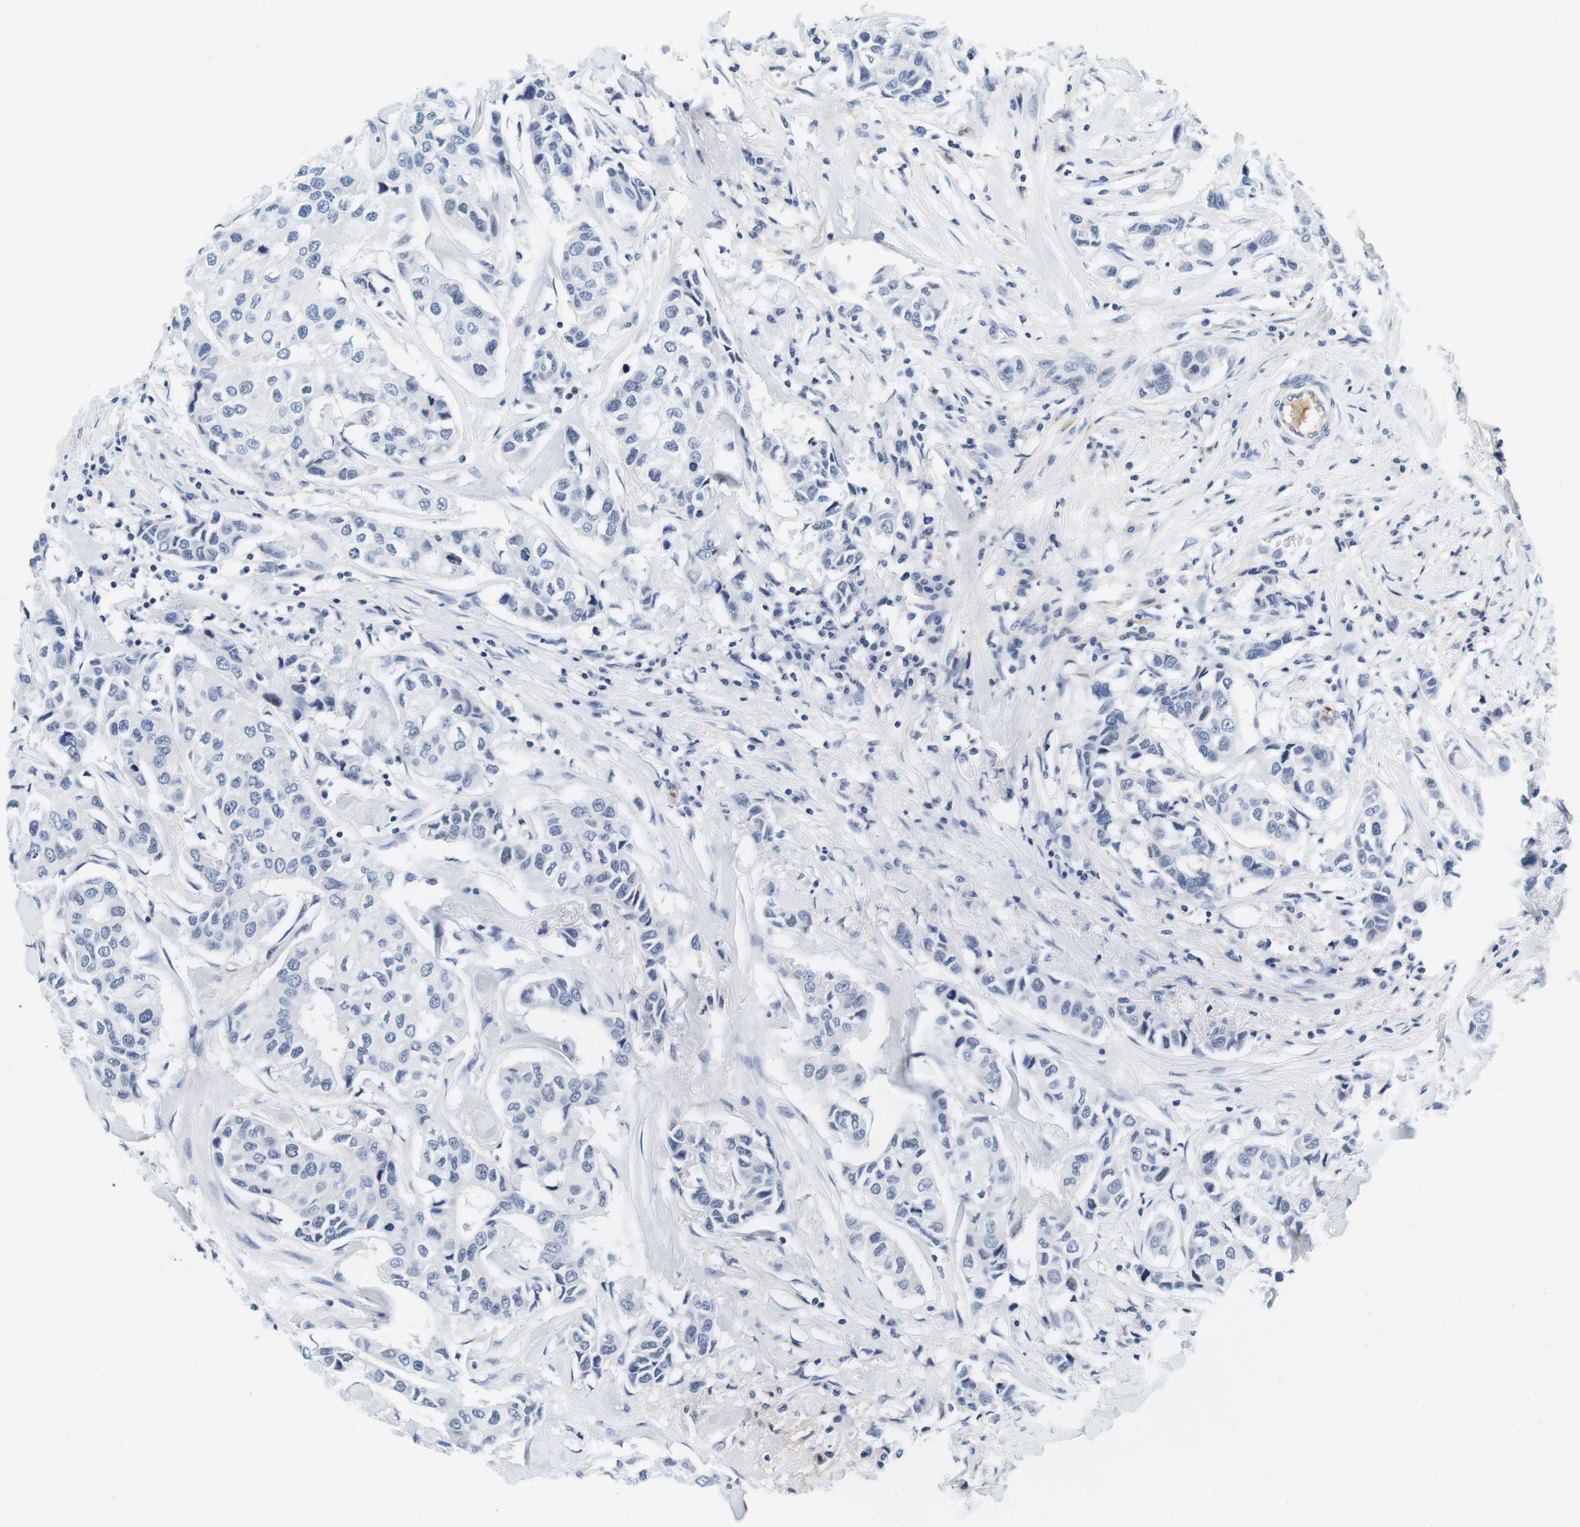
{"staining": {"intensity": "negative", "quantity": "none", "location": "none"}, "tissue": "breast cancer", "cell_type": "Tumor cells", "image_type": "cancer", "snomed": [{"axis": "morphology", "description": "Duct carcinoma"}, {"axis": "topography", "description": "Breast"}], "caption": "Tumor cells show no significant positivity in breast cancer.", "gene": "KCNJ5", "patient": {"sex": "female", "age": 80}}